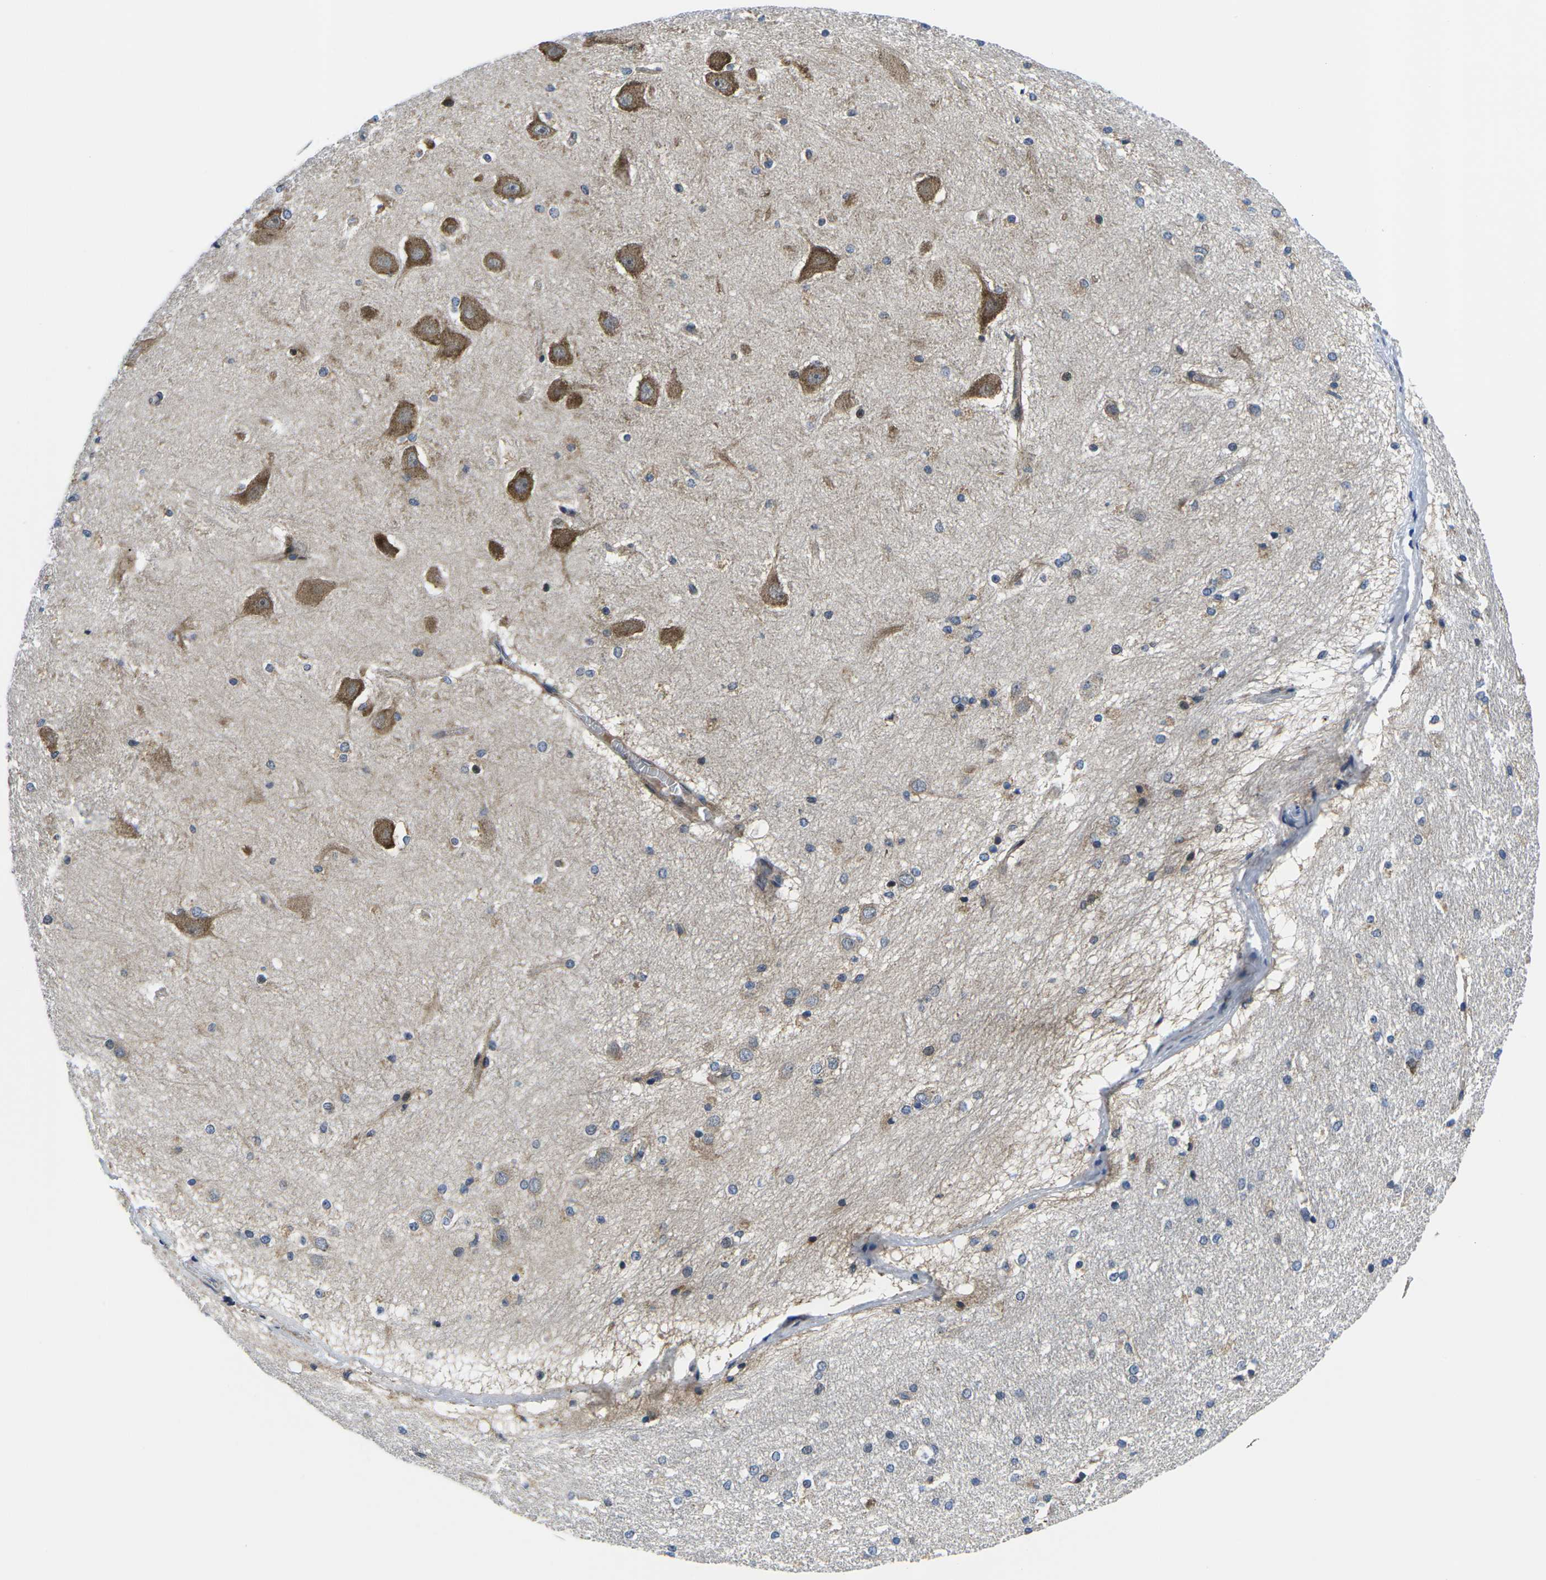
{"staining": {"intensity": "moderate", "quantity": "<25%", "location": "cytoplasmic/membranous"}, "tissue": "hippocampus", "cell_type": "Glial cells", "image_type": "normal", "snomed": [{"axis": "morphology", "description": "Normal tissue, NOS"}, {"axis": "topography", "description": "Hippocampus"}], "caption": "Hippocampus stained for a protein demonstrates moderate cytoplasmic/membranous positivity in glial cells. The staining was performed using DAB (3,3'-diaminobenzidine), with brown indicating positive protein expression. Nuclei are stained blue with hematoxylin.", "gene": "EIF4E", "patient": {"sex": "female", "age": 19}}